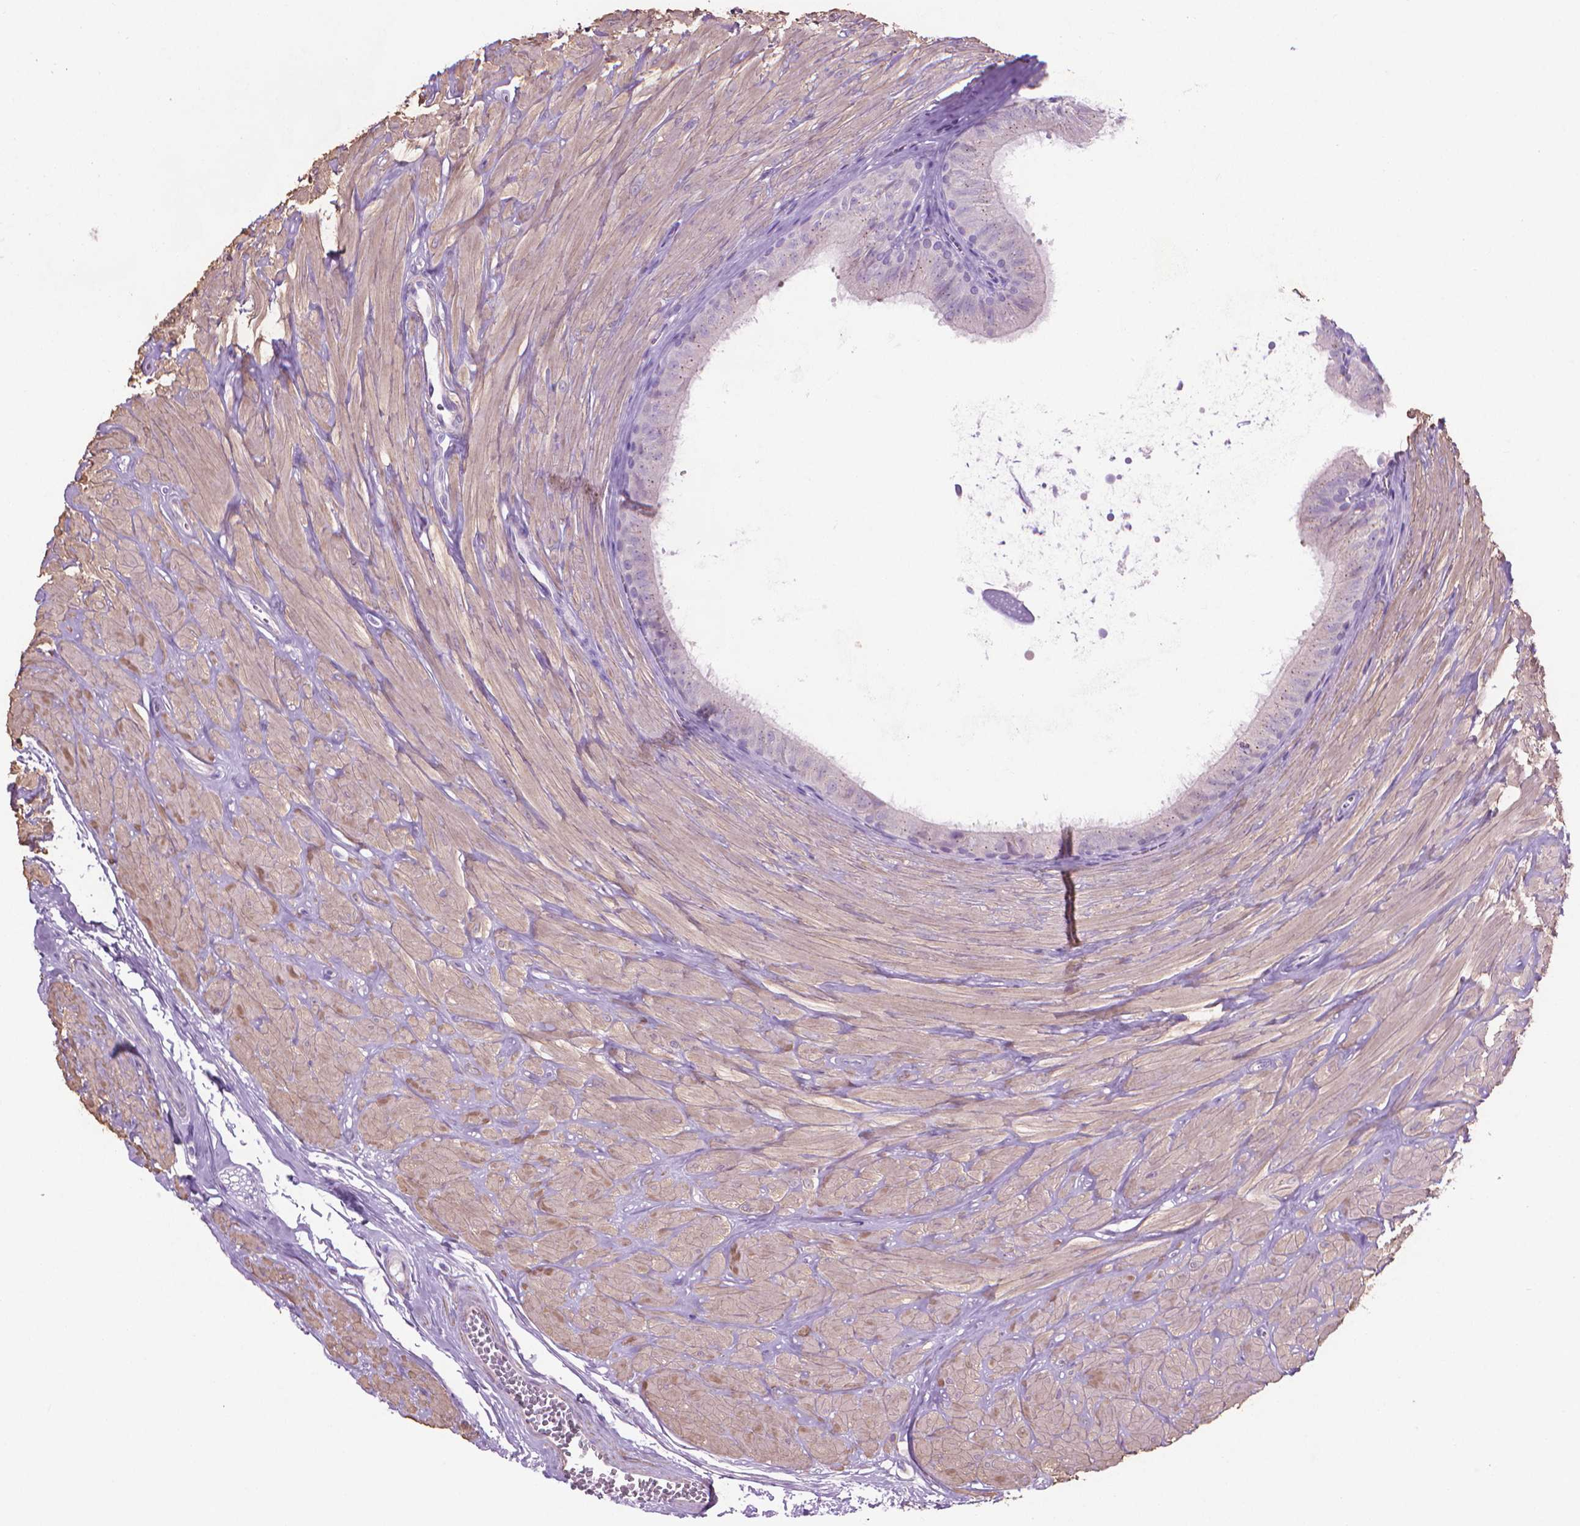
{"staining": {"intensity": "weak", "quantity": "25%-75%", "location": "cytoplasmic/membranous"}, "tissue": "epididymis", "cell_type": "Glandular cells", "image_type": "normal", "snomed": [{"axis": "morphology", "description": "Normal tissue, NOS"}, {"axis": "topography", "description": "Epididymis"}], "caption": "Immunohistochemistry micrograph of benign epididymis stained for a protein (brown), which exhibits low levels of weak cytoplasmic/membranous staining in approximately 25%-75% of glandular cells.", "gene": "AQP10", "patient": {"sex": "male", "age": 37}}